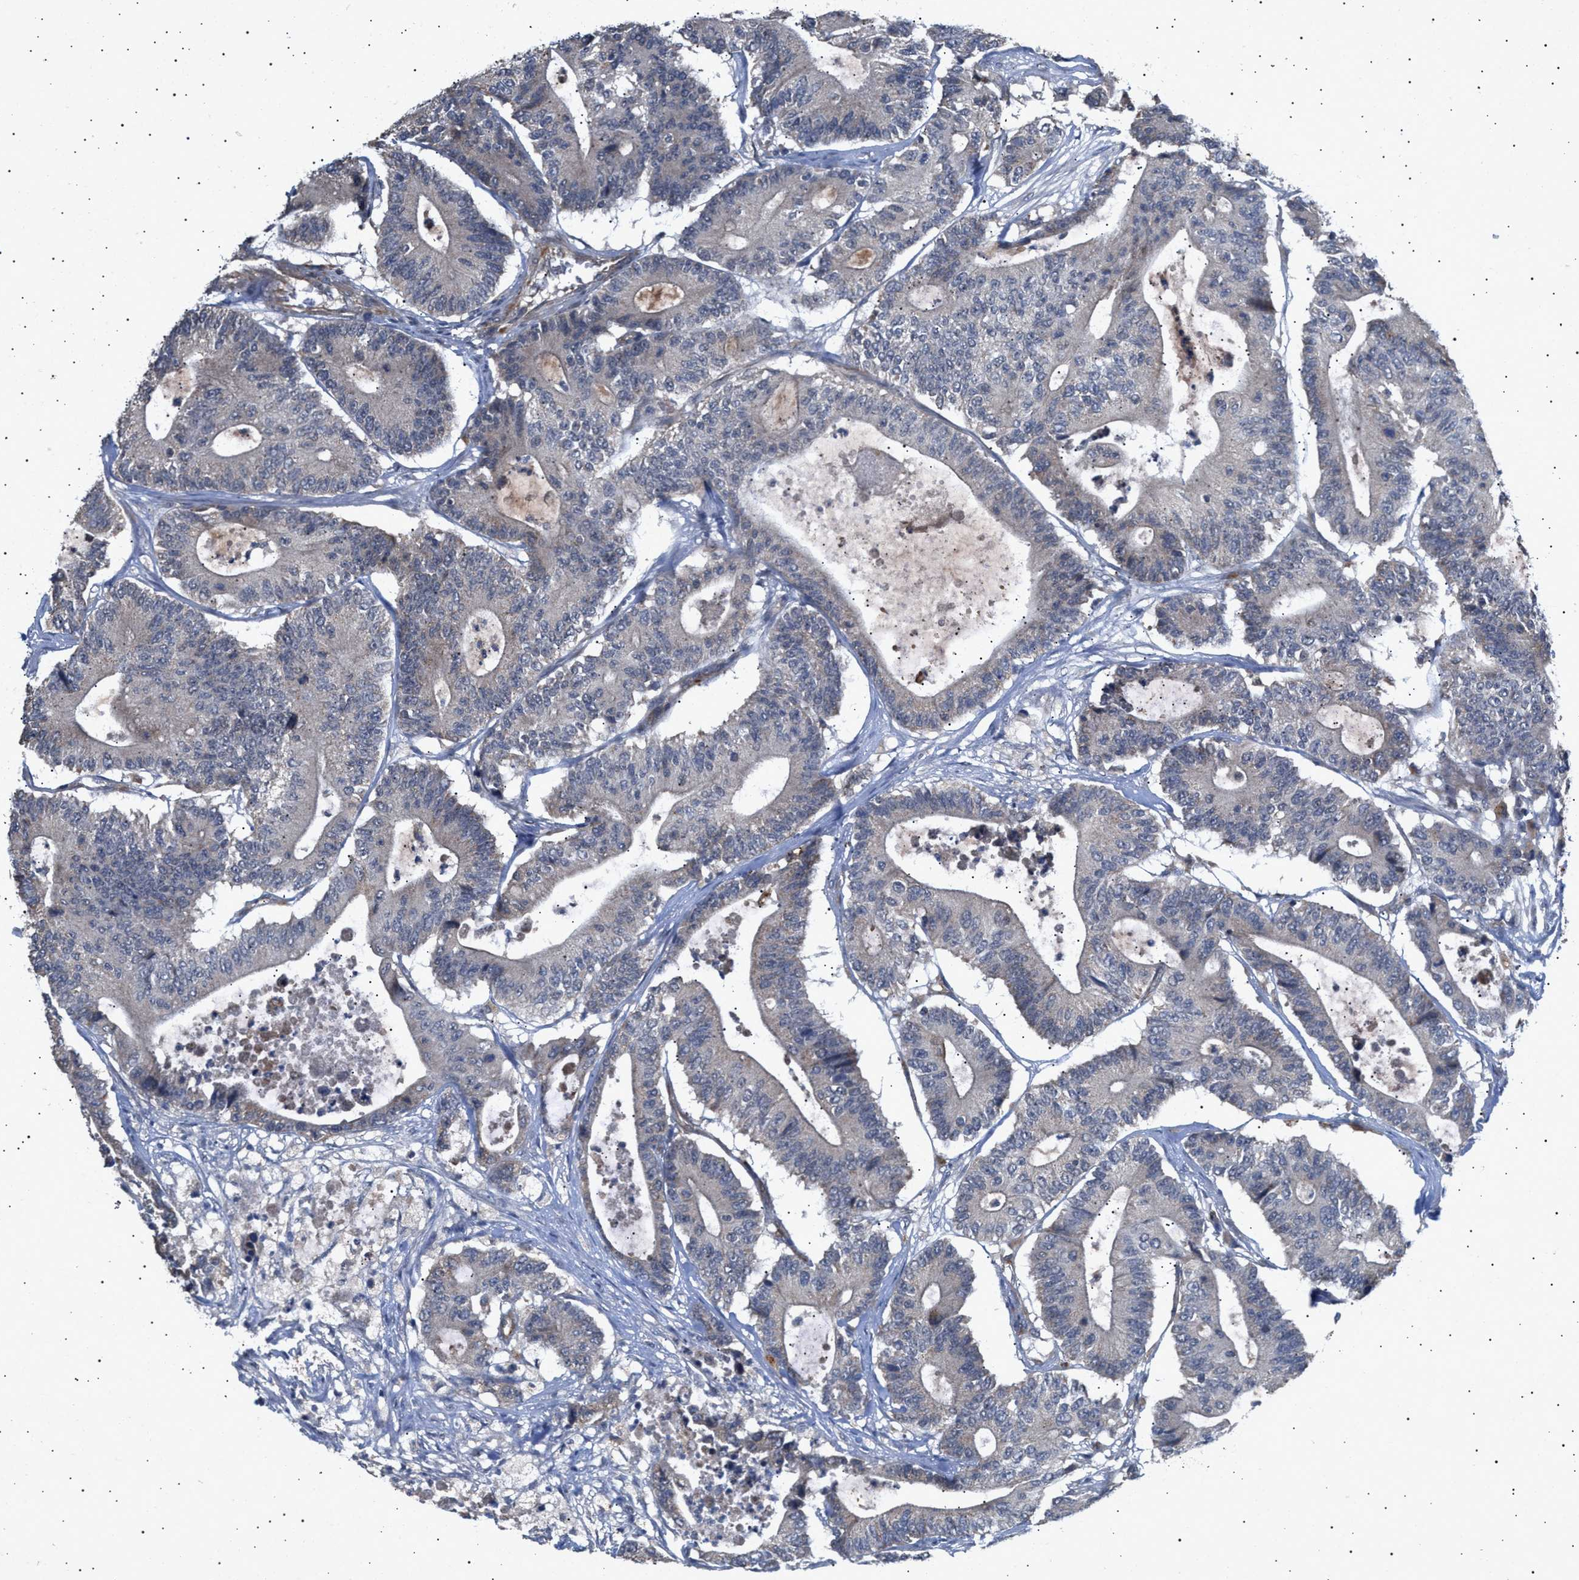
{"staining": {"intensity": "weak", "quantity": "<25%", "location": "cytoplasmic/membranous"}, "tissue": "colorectal cancer", "cell_type": "Tumor cells", "image_type": "cancer", "snomed": [{"axis": "morphology", "description": "Adenocarcinoma, NOS"}, {"axis": "topography", "description": "Colon"}], "caption": "Histopathology image shows no protein staining in tumor cells of colorectal adenocarcinoma tissue.", "gene": "SIRT5", "patient": {"sex": "female", "age": 84}}